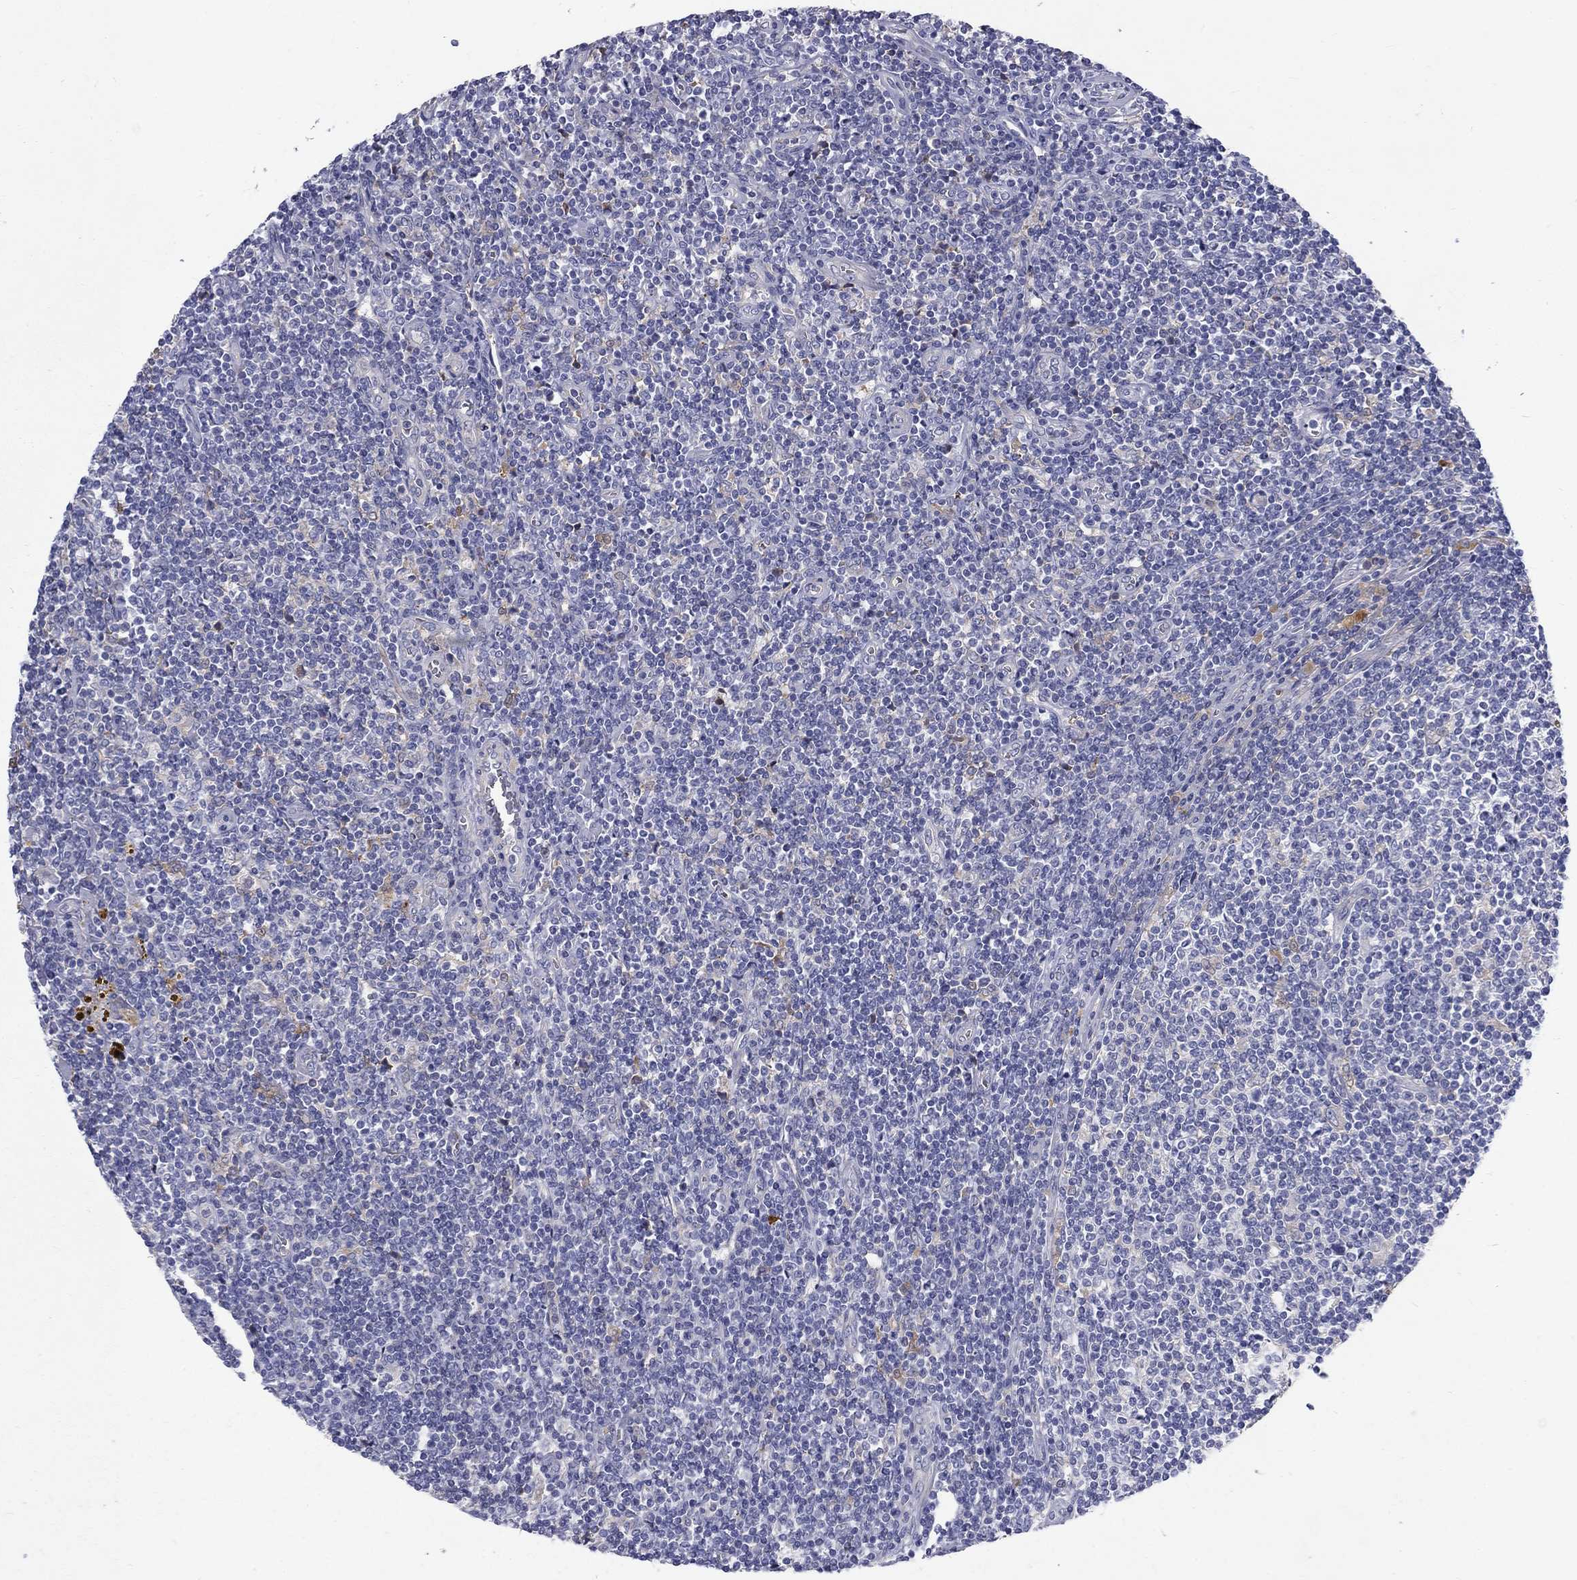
{"staining": {"intensity": "negative", "quantity": "none", "location": "none"}, "tissue": "lymphoma", "cell_type": "Tumor cells", "image_type": "cancer", "snomed": [{"axis": "morphology", "description": "Hodgkin's disease, NOS"}, {"axis": "topography", "description": "Lymph node"}], "caption": "Immunohistochemistry (IHC) photomicrograph of neoplastic tissue: human Hodgkin's disease stained with DAB (3,3'-diaminobenzidine) demonstrates no significant protein expression in tumor cells.", "gene": "EPDR1", "patient": {"sex": "male", "age": 40}}